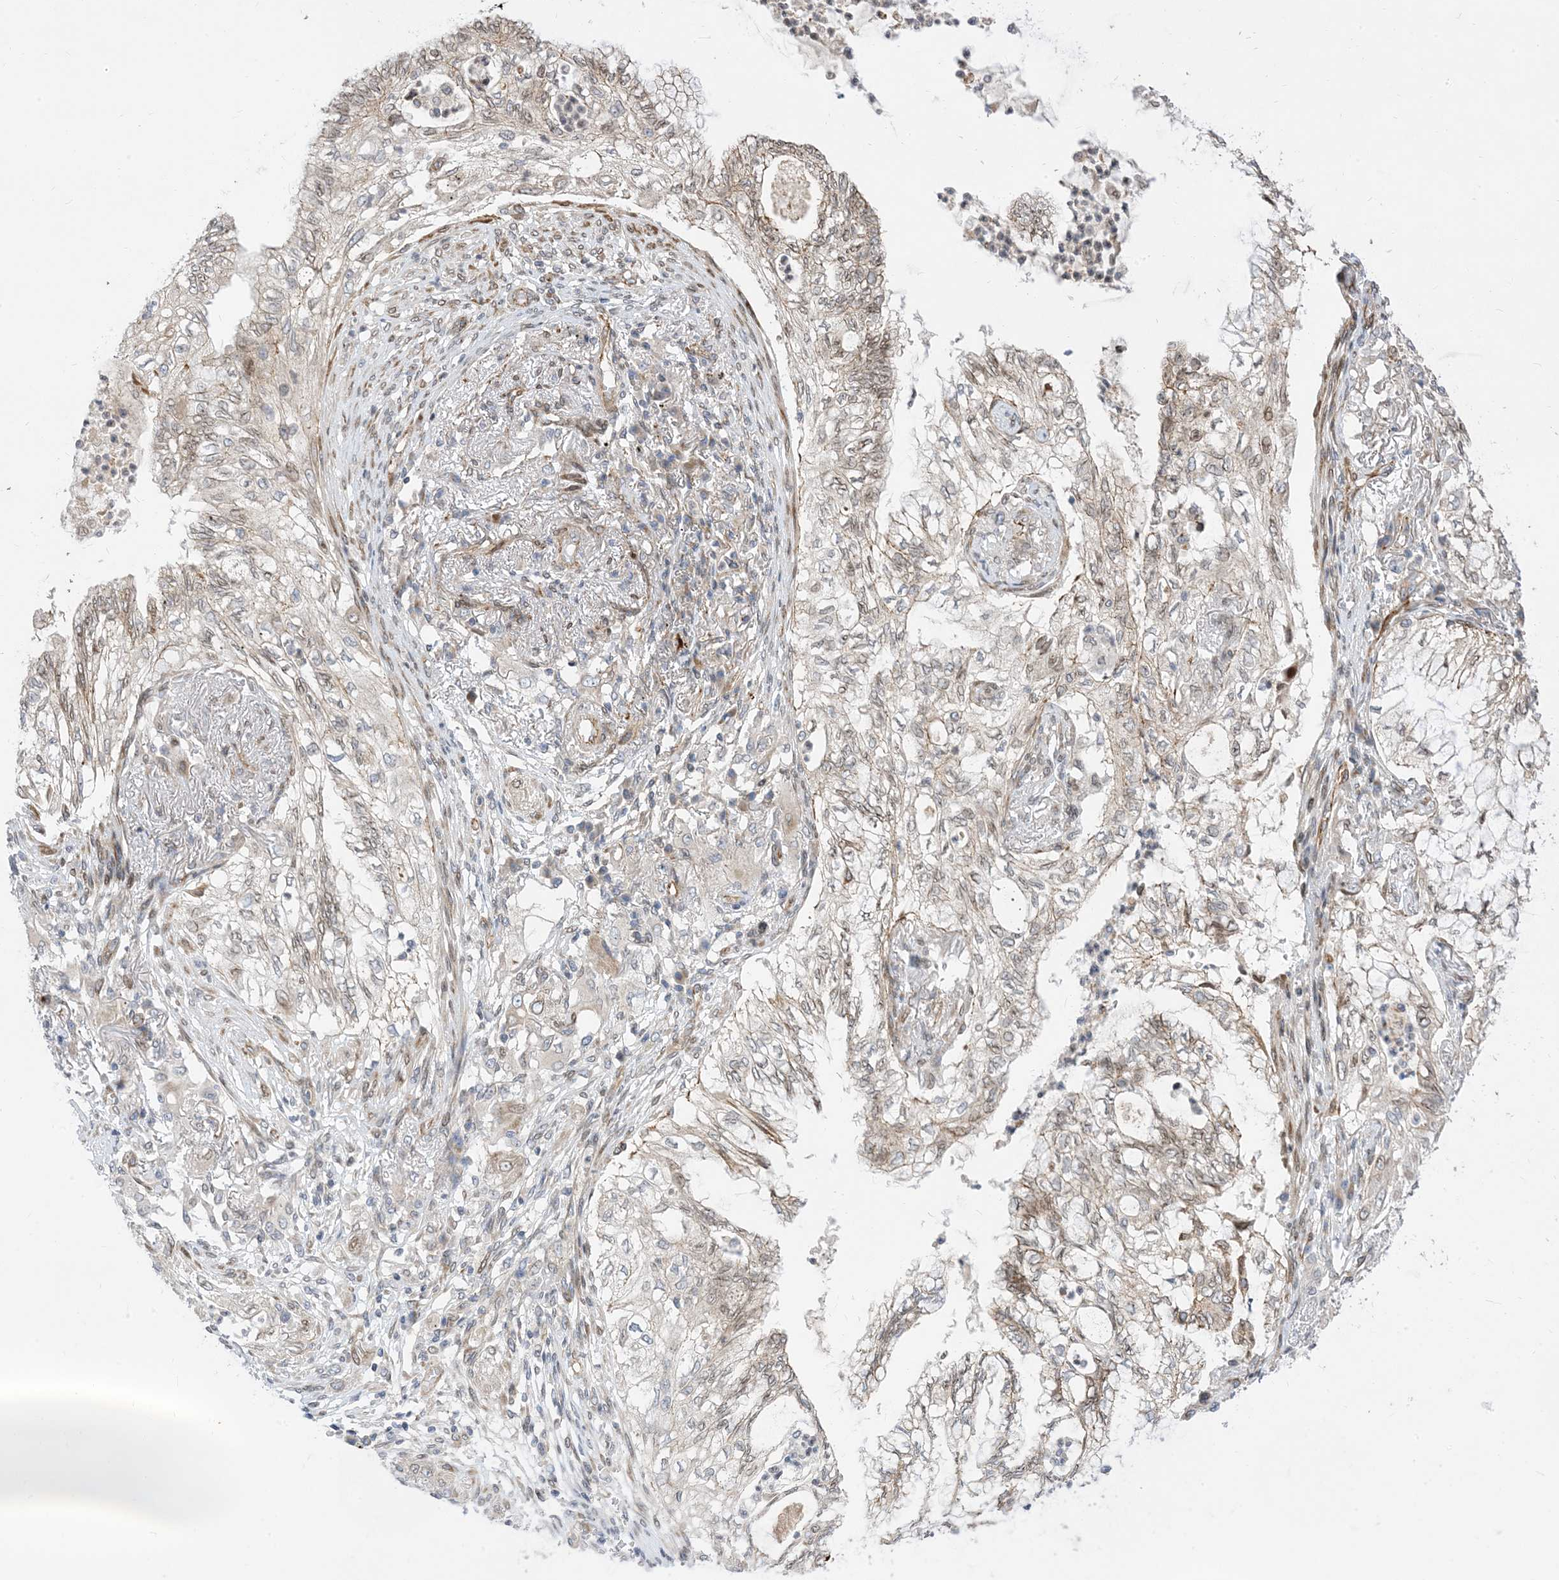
{"staining": {"intensity": "weak", "quantity": "25%-75%", "location": "cytoplasmic/membranous"}, "tissue": "lung cancer", "cell_type": "Tumor cells", "image_type": "cancer", "snomed": [{"axis": "morphology", "description": "Adenocarcinoma, NOS"}, {"axis": "topography", "description": "Lung"}], "caption": "DAB (3,3'-diaminobenzidine) immunohistochemical staining of lung cancer (adenocarcinoma) shows weak cytoplasmic/membranous protein expression in approximately 25%-75% of tumor cells. (DAB (3,3'-diaminobenzidine) IHC with brightfield microscopy, high magnification).", "gene": "TYSND1", "patient": {"sex": "female", "age": 70}}